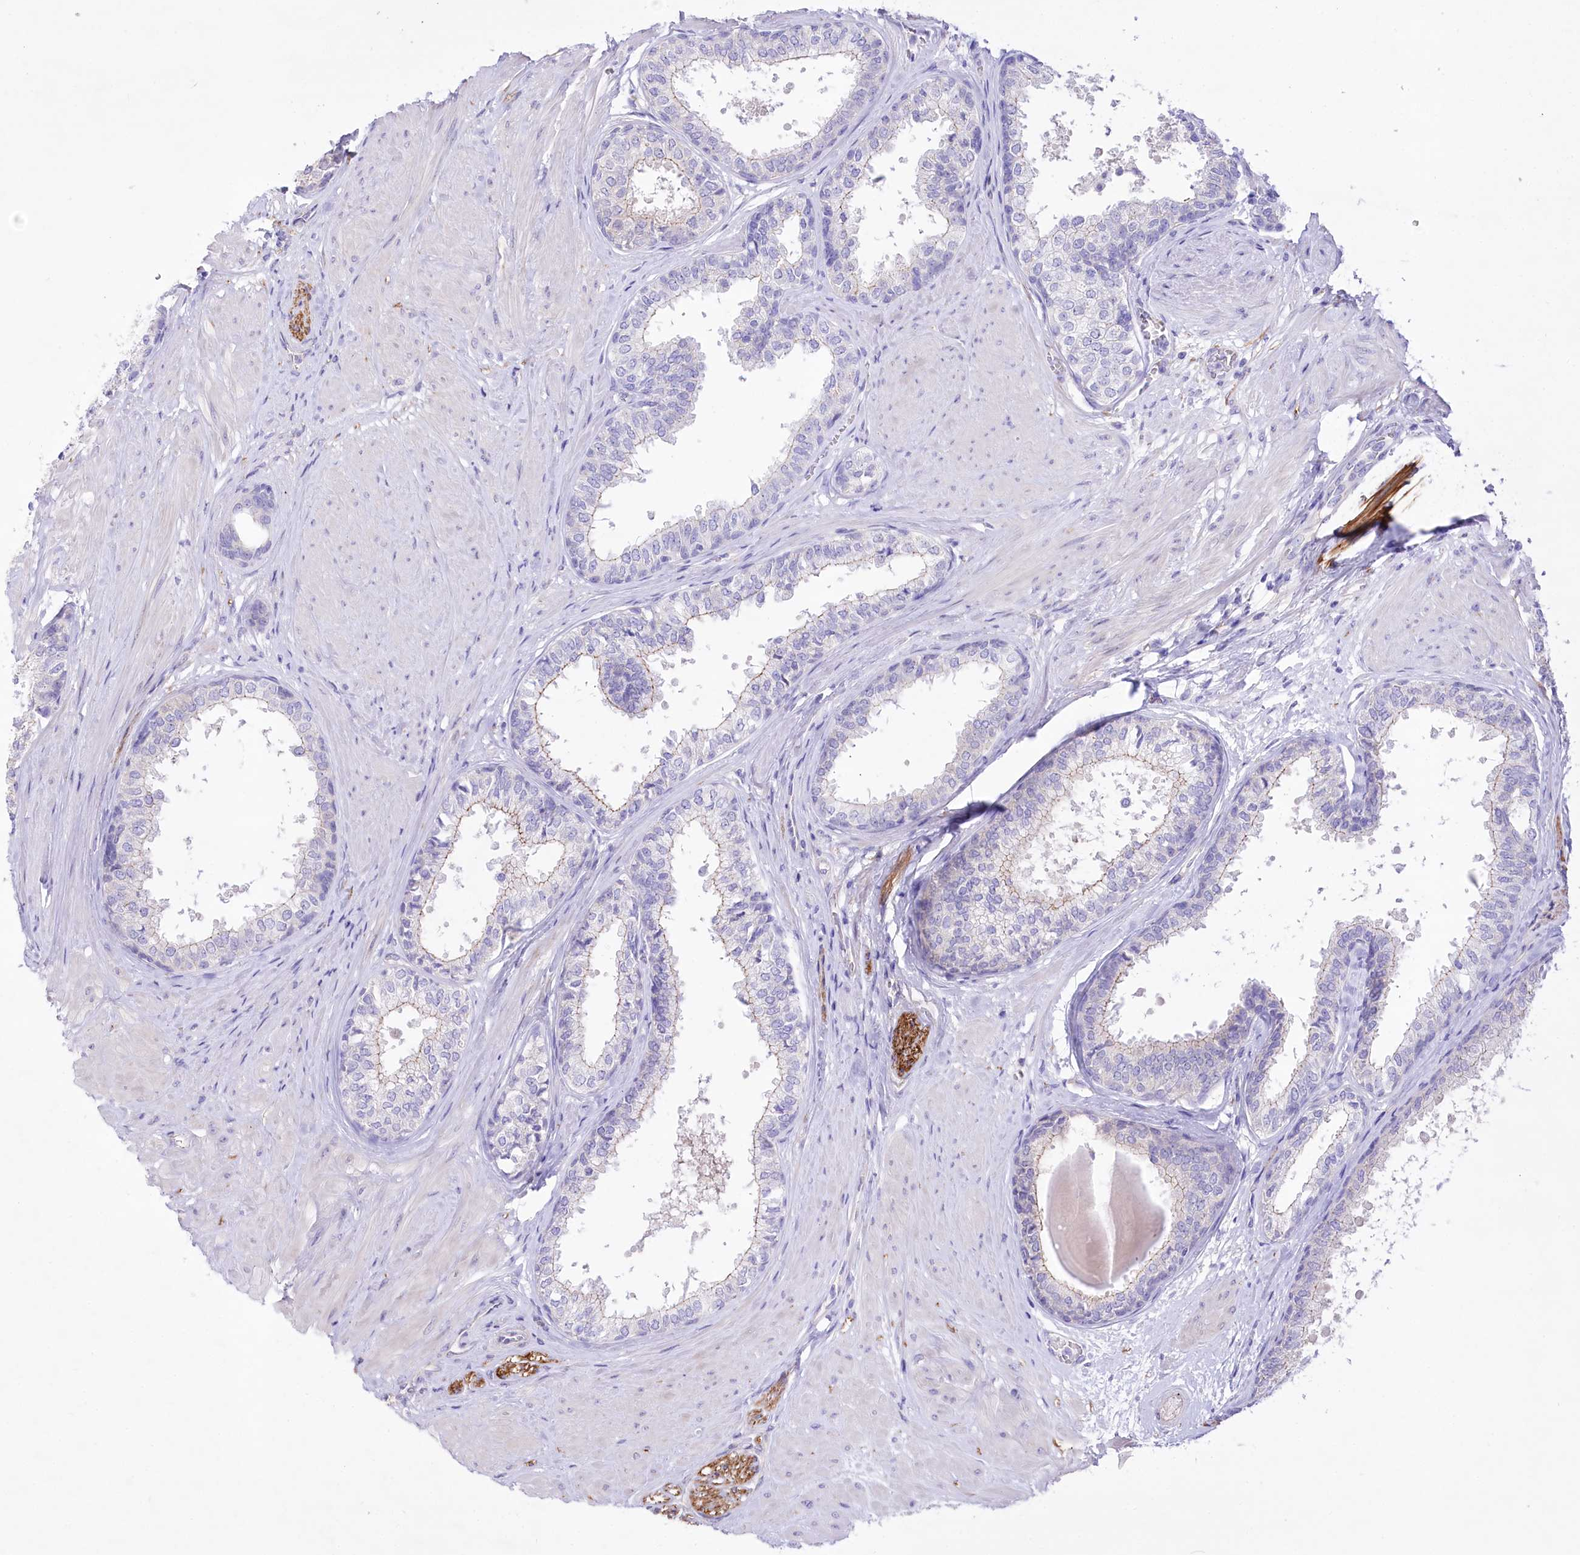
{"staining": {"intensity": "weak", "quantity": "<25%", "location": "cytoplasmic/membranous"}, "tissue": "prostate", "cell_type": "Glandular cells", "image_type": "normal", "snomed": [{"axis": "morphology", "description": "Normal tissue, NOS"}, {"axis": "topography", "description": "Prostate"}], "caption": "The immunohistochemistry (IHC) histopathology image has no significant expression in glandular cells of prostate.", "gene": "LRRC34", "patient": {"sex": "male", "age": 48}}